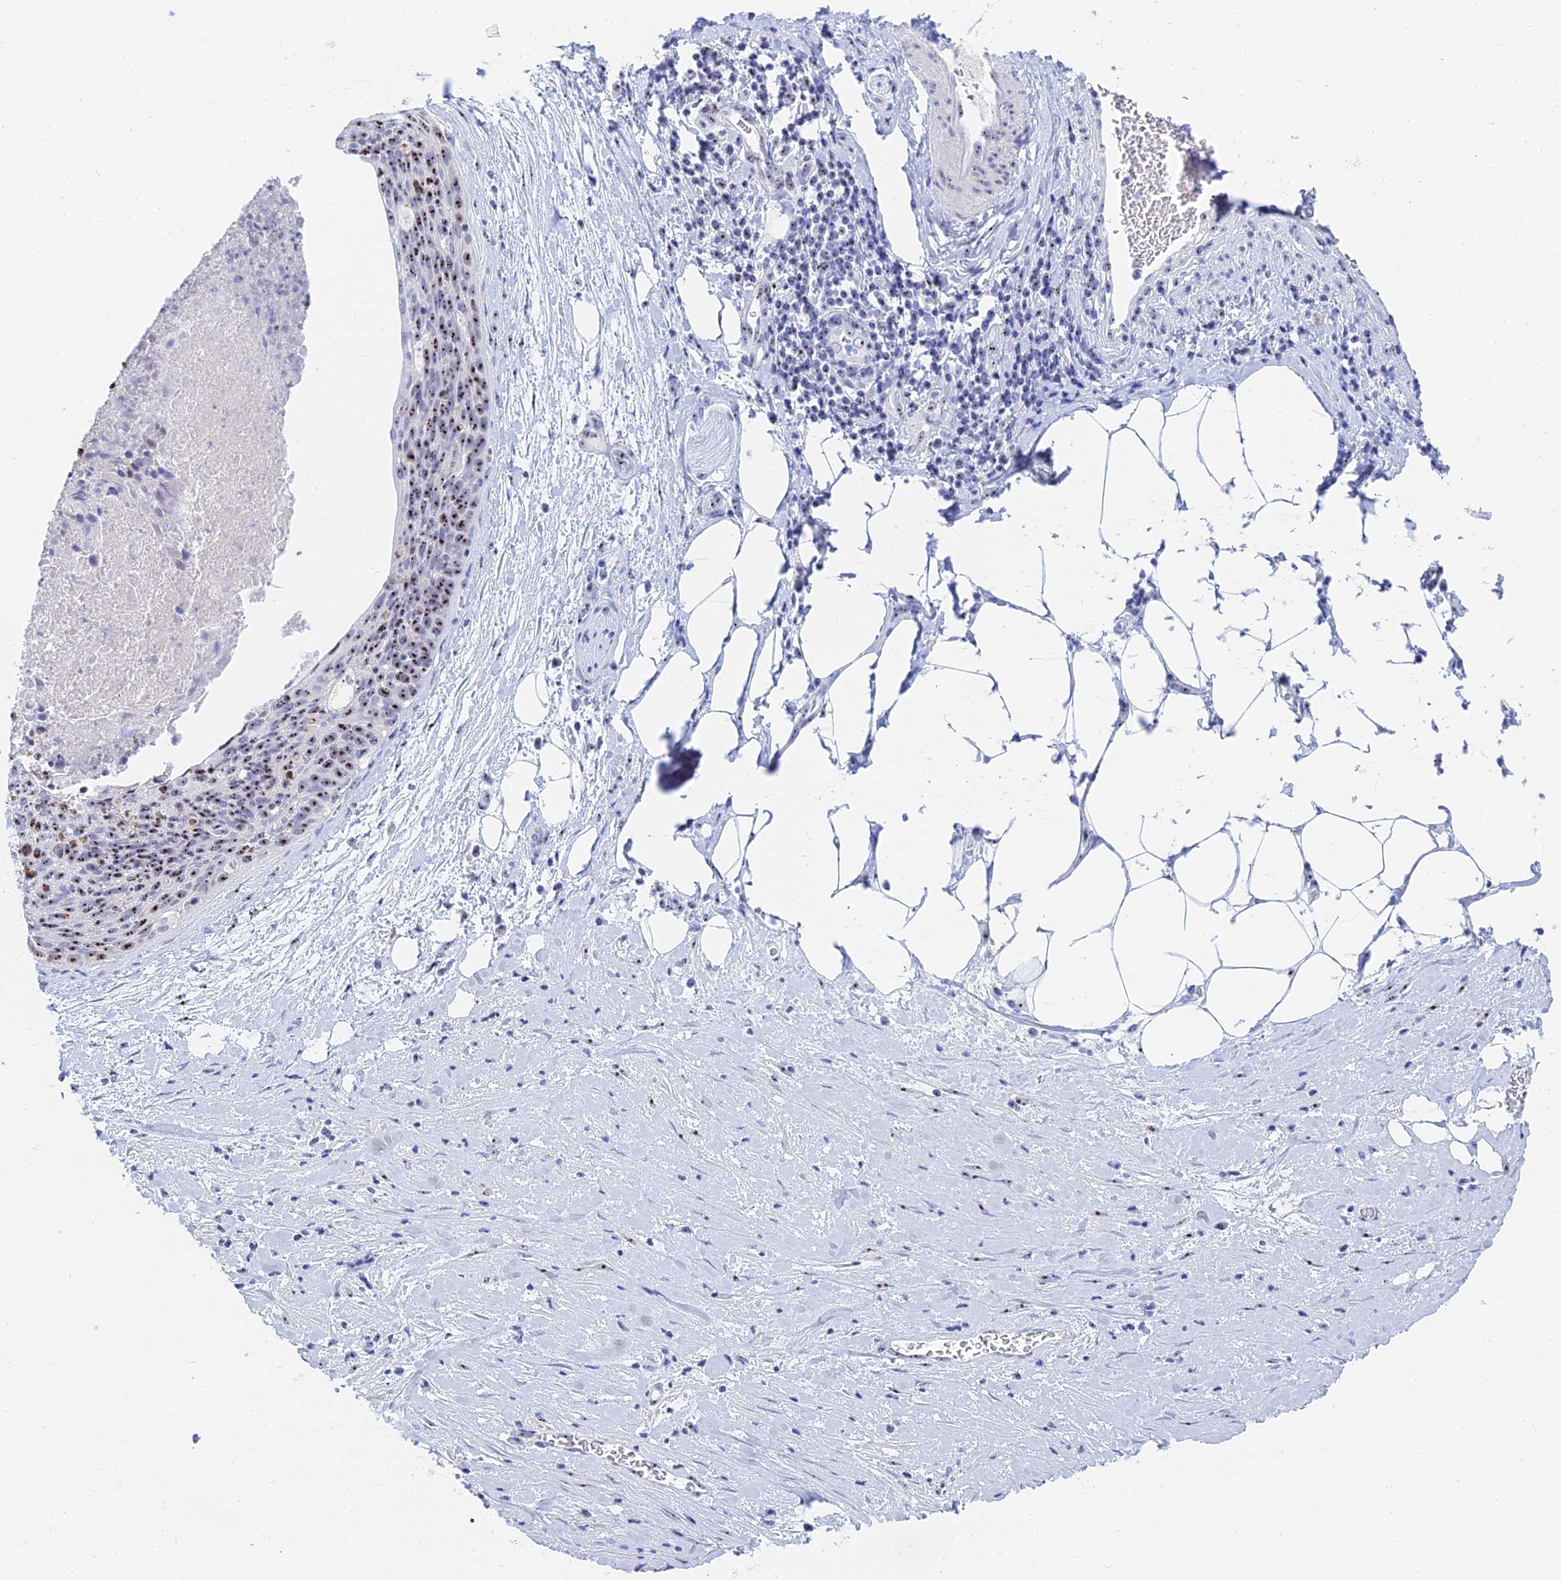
{"staining": {"intensity": "moderate", "quantity": ">75%", "location": "nuclear"}, "tissue": "cervical cancer", "cell_type": "Tumor cells", "image_type": "cancer", "snomed": [{"axis": "morphology", "description": "Squamous cell carcinoma, NOS"}, {"axis": "topography", "description": "Cervix"}], "caption": "Cervical cancer (squamous cell carcinoma) tissue shows moderate nuclear positivity in about >75% of tumor cells (DAB (3,3'-diaminobenzidine) IHC with brightfield microscopy, high magnification).", "gene": "RSL1D1", "patient": {"sex": "female", "age": 55}}